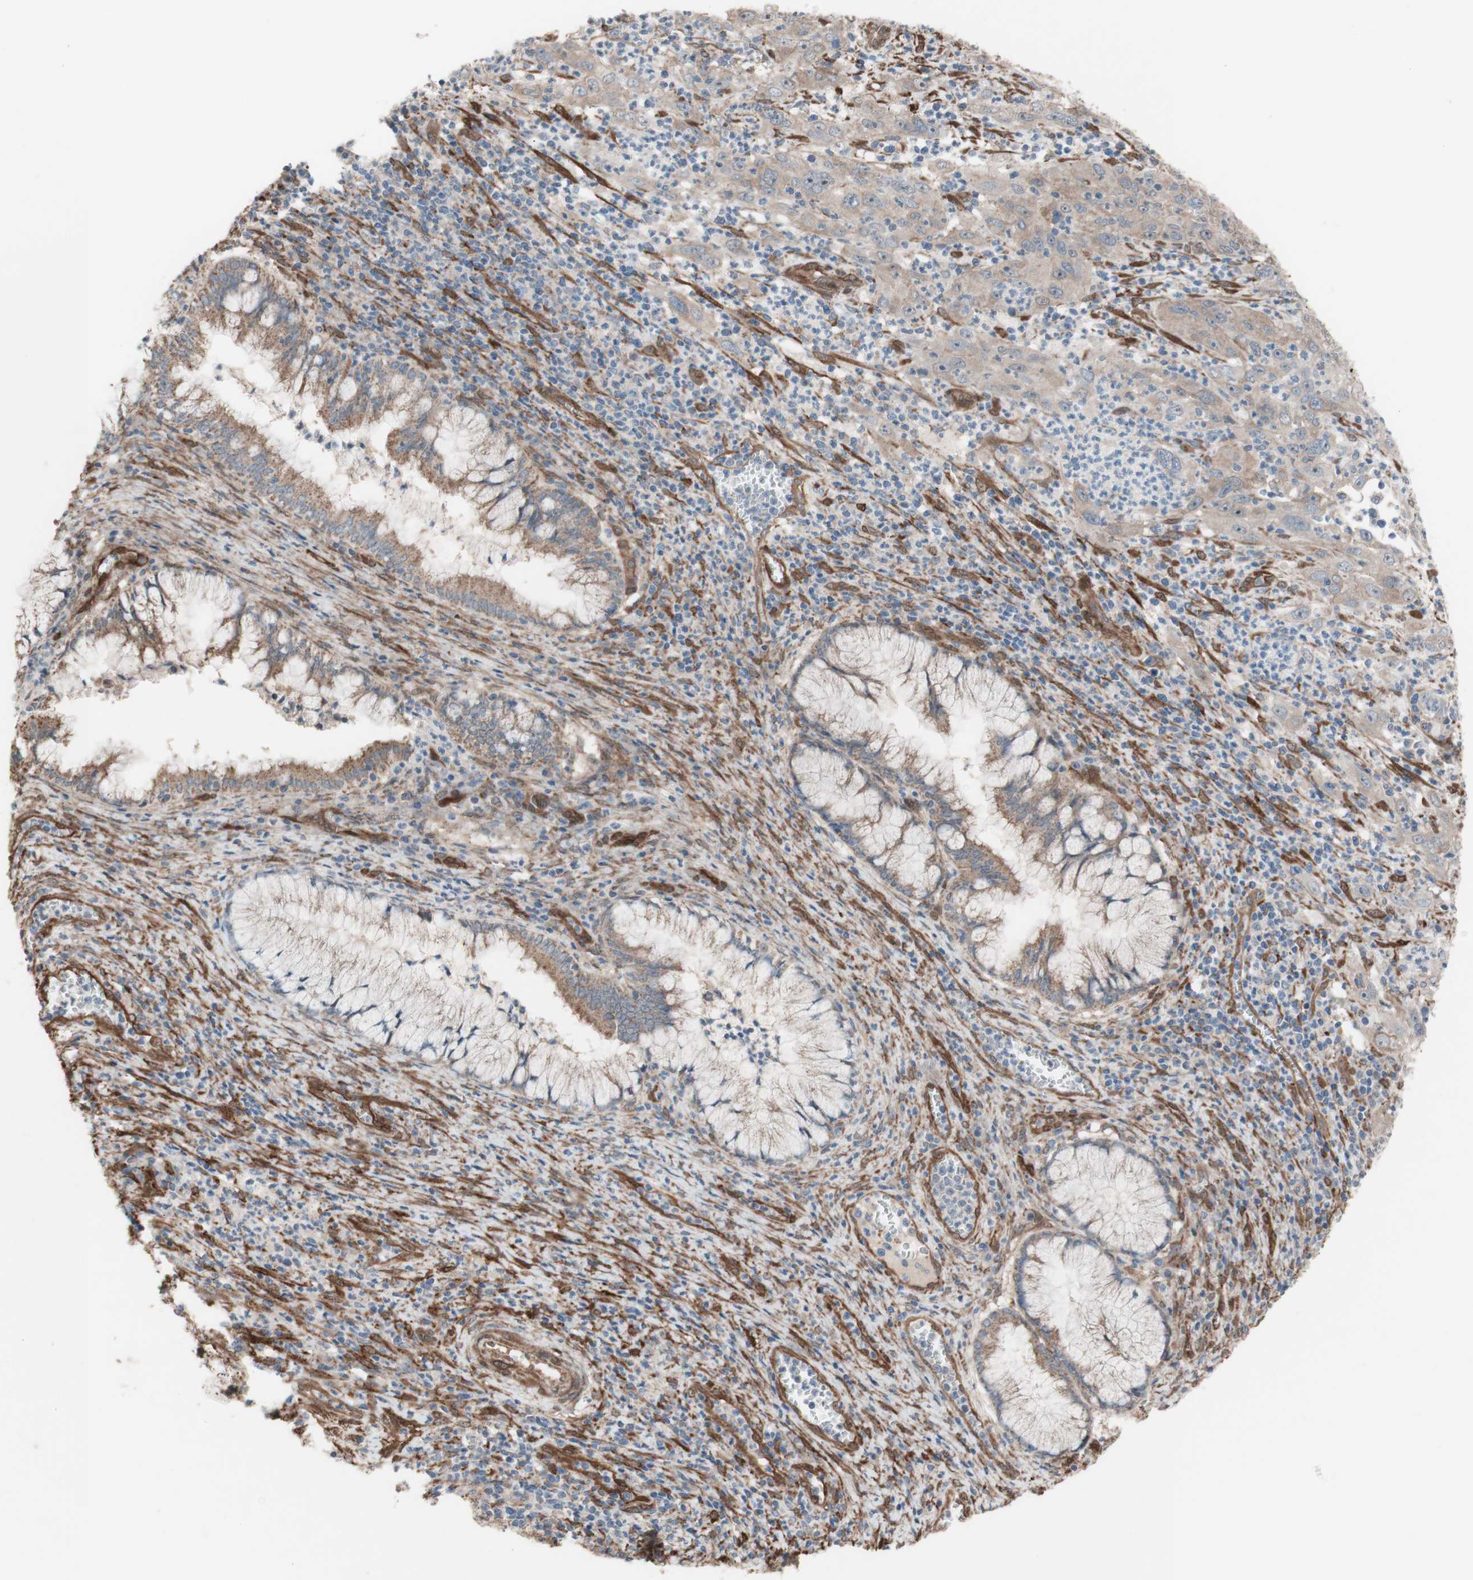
{"staining": {"intensity": "moderate", "quantity": ">75%", "location": "cytoplasmic/membranous"}, "tissue": "cervical cancer", "cell_type": "Tumor cells", "image_type": "cancer", "snomed": [{"axis": "morphology", "description": "Squamous cell carcinoma, NOS"}, {"axis": "topography", "description": "Cervix"}], "caption": "Cervical squamous cell carcinoma was stained to show a protein in brown. There is medium levels of moderate cytoplasmic/membranous expression in approximately >75% of tumor cells.", "gene": "CNN3", "patient": {"sex": "female", "age": 32}}